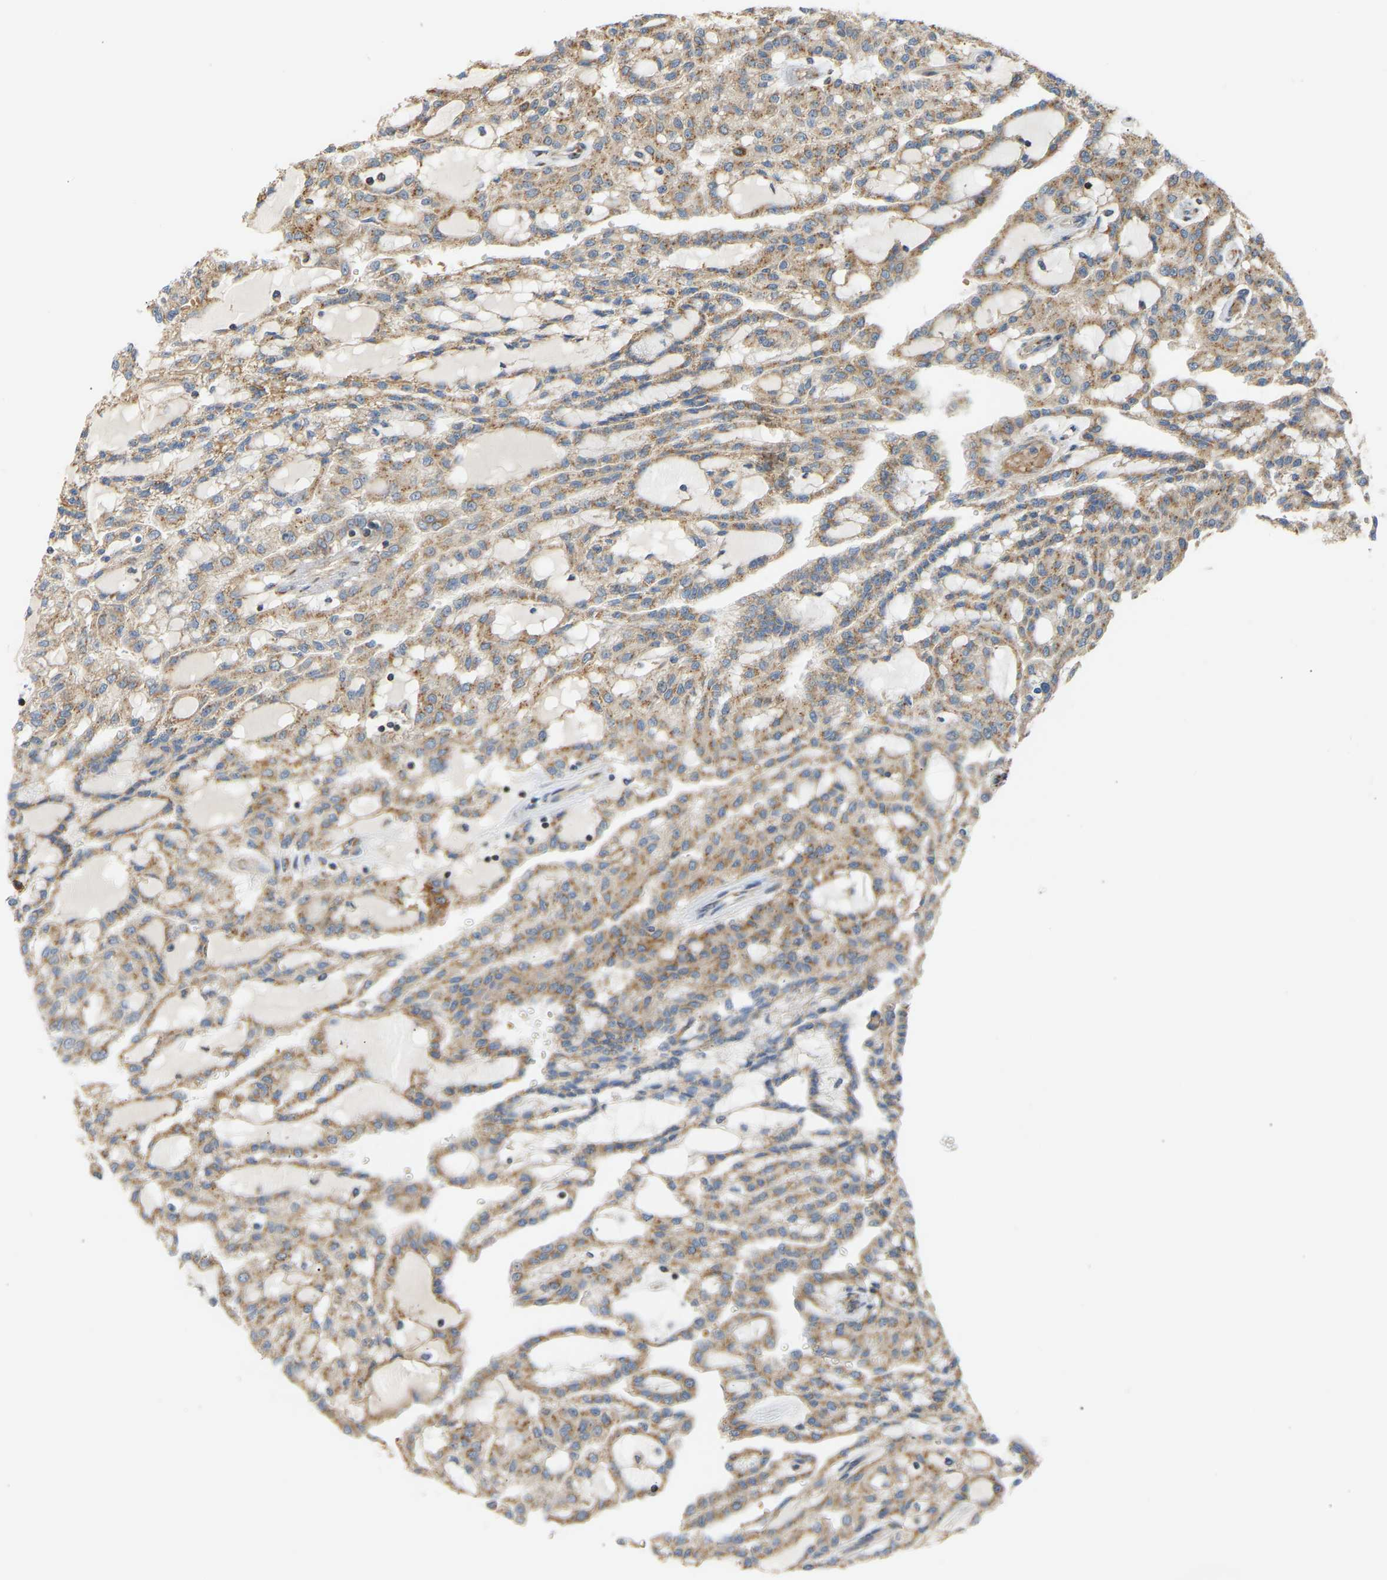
{"staining": {"intensity": "moderate", "quantity": ">75%", "location": "cytoplasmic/membranous"}, "tissue": "renal cancer", "cell_type": "Tumor cells", "image_type": "cancer", "snomed": [{"axis": "morphology", "description": "Adenocarcinoma, NOS"}, {"axis": "topography", "description": "Kidney"}], "caption": "Immunohistochemistry (IHC) histopathology image of neoplastic tissue: human adenocarcinoma (renal) stained using IHC shows medium levels of moderate protein expression localized specifically in the cytoplasmic/membranous of tumor cells, appearing as a cytoplasmic/membranous brown color.", "gene": "YIPF2", "patient": {"sex": "male", "age": 63}}